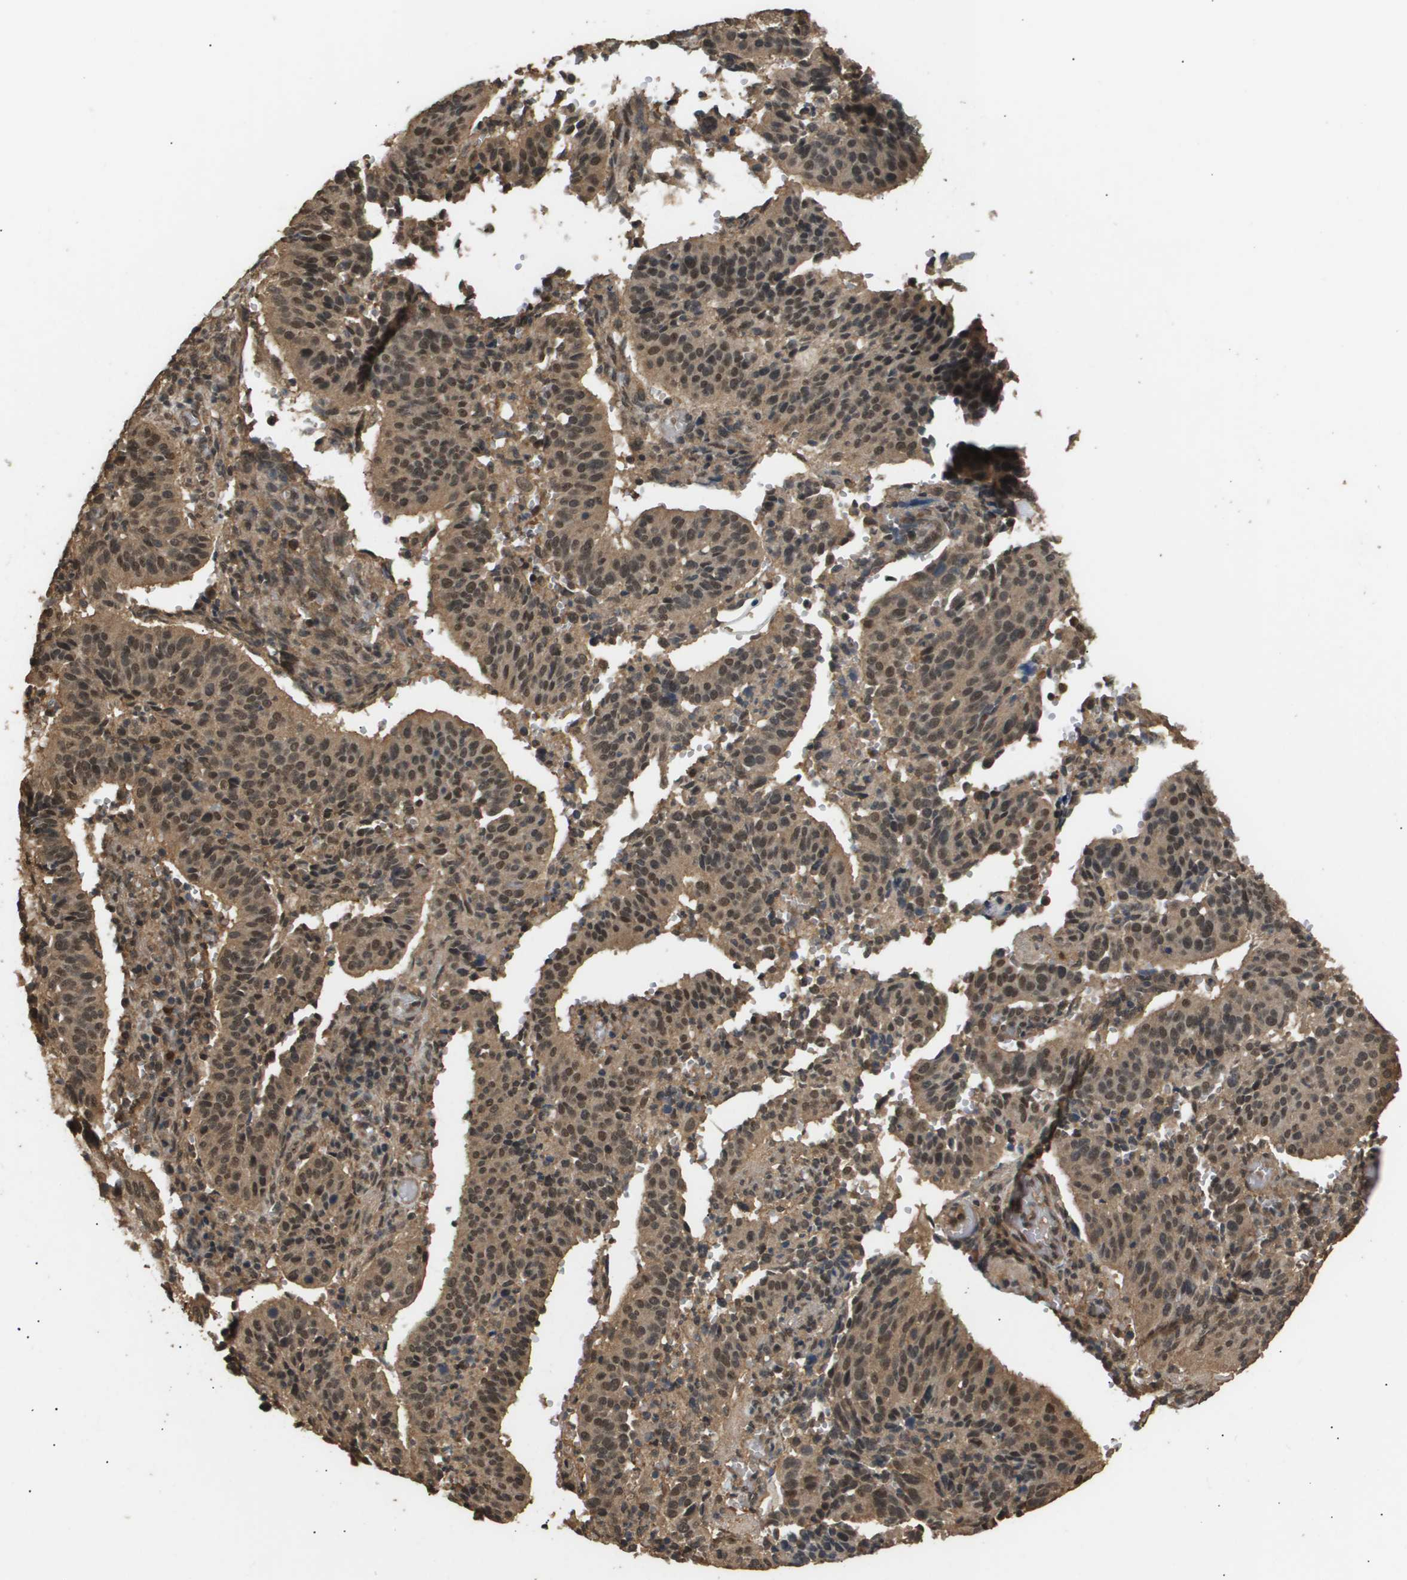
{"staining": {"intensity": "moderate", "quantity": ">75%", "location": "cytoplasmic/membranous,nuclear"}, "tissue": "cervical cancer", "cell_type": "Tumor cells", "image_type": "cancer", "snomed": [{"axis": "morphology", "description": "Normal tissue, NOS"}, {"axis": "morphology", "description": "Squamous cell carcinoma, NOS"}, {"axis": "topography", "description": "Cervix"}], "caption": "High-power microscopy captured an immunohistochemistry photomicrograph of cervical cancer, revealing moderate cytoplasmic/membranous and nuclear positivity in approximately >75% of tumor cells. (Brightfield microscopy of DAB IHC at high magnification).", "gene": "ING1", "patient": {"sex": "female", "age": 39}}